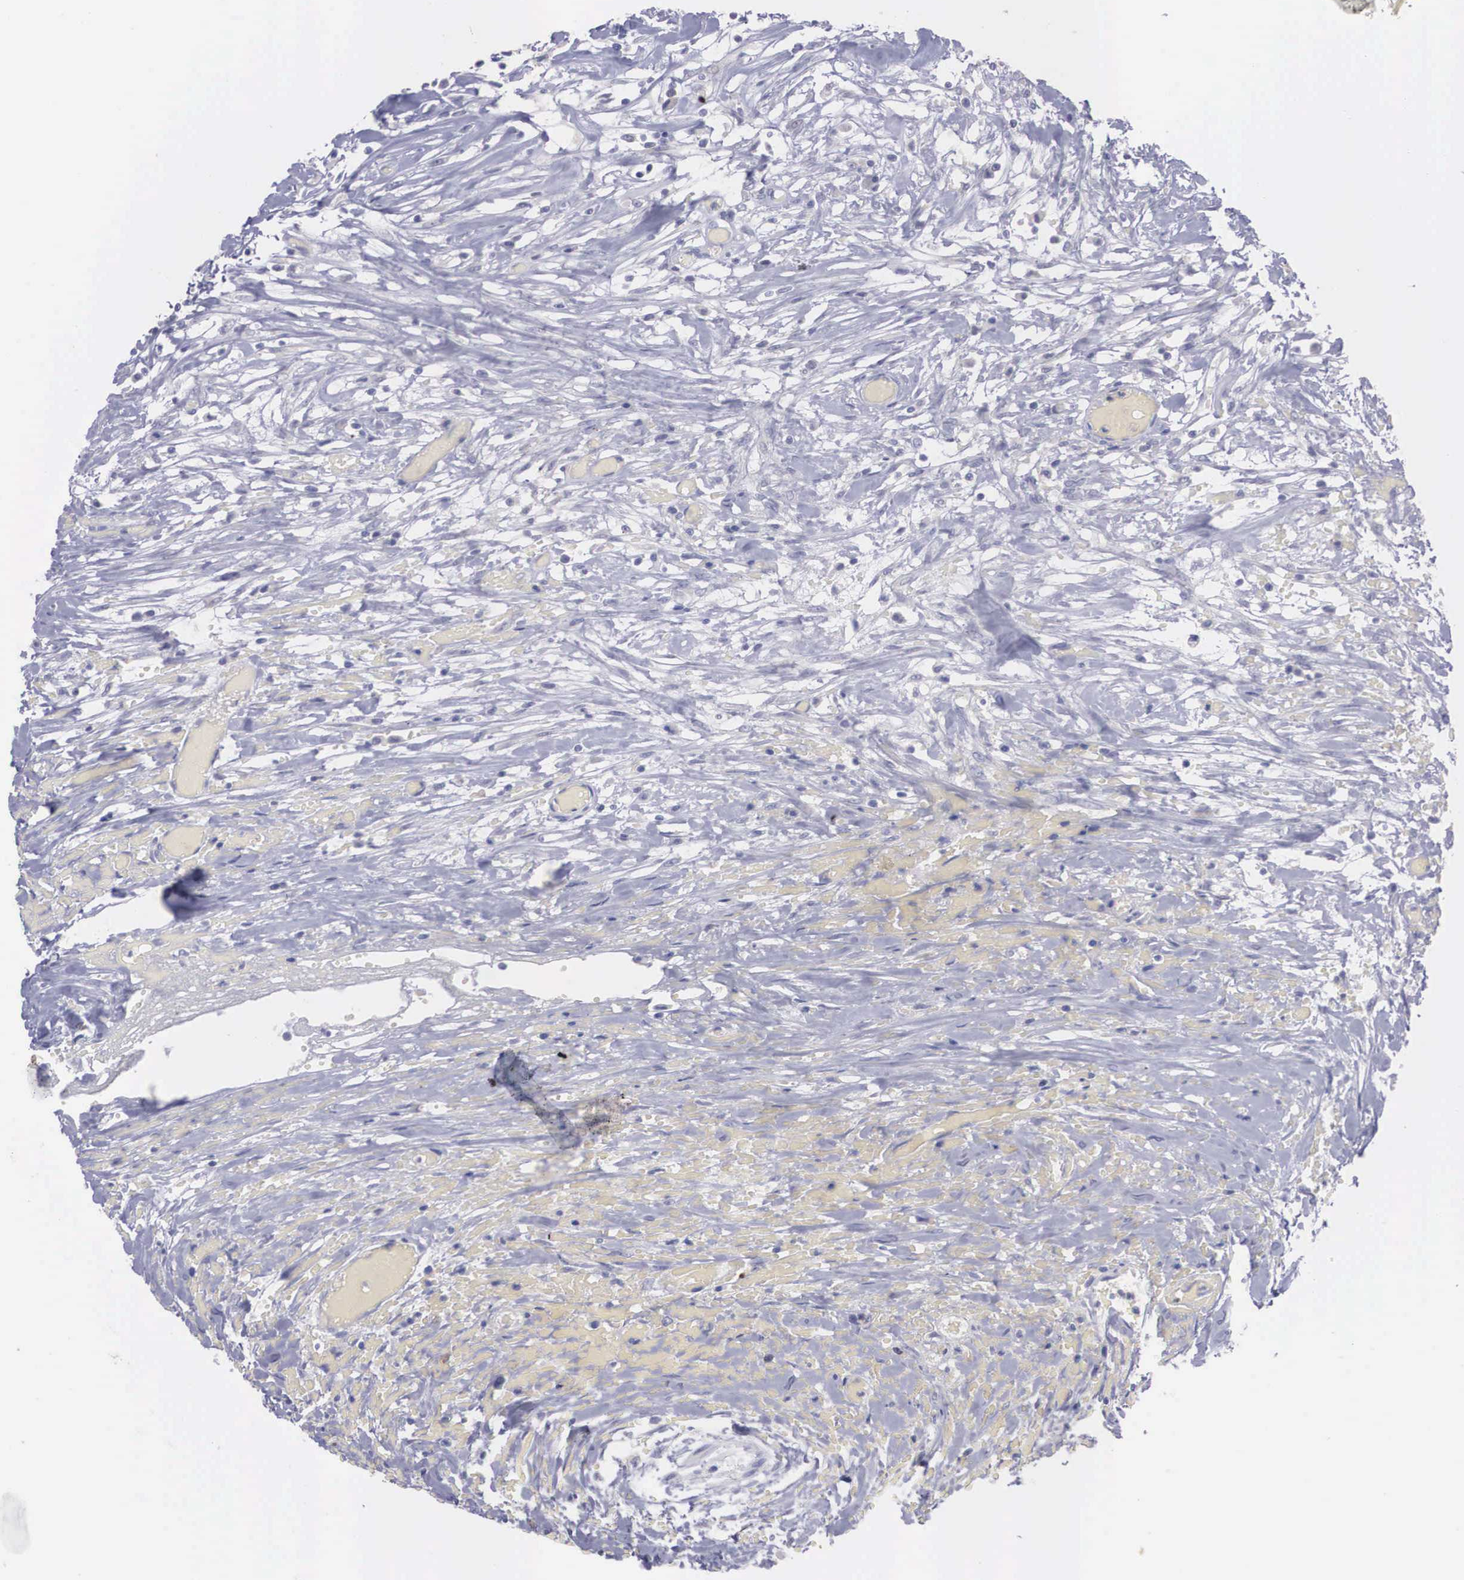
{"staining": {"intensity": "negative", "quantity": "none", "location": "none"}, "tissue": "lymphoma", "cell_type": "Tumor cells", "image_type": "cancer", "snomed": [{"axis": "morphology", "description": "Malignant lymphoma, non-Hodgkin's type, High grade"}, {"axis": "topography", "description": "Colon"}], "caption": "High magnification brightfield microscopy of malignant lymphoma, non-Hodgkin's type (high-grade) stained with DAB (3,3'-diaminobenzidine) (brown) and counterstained with hematoxylin (blue): tumor cells show no significant staining.", "gene": "REPS2", "patient": {"sex": "male", "age": 82}}